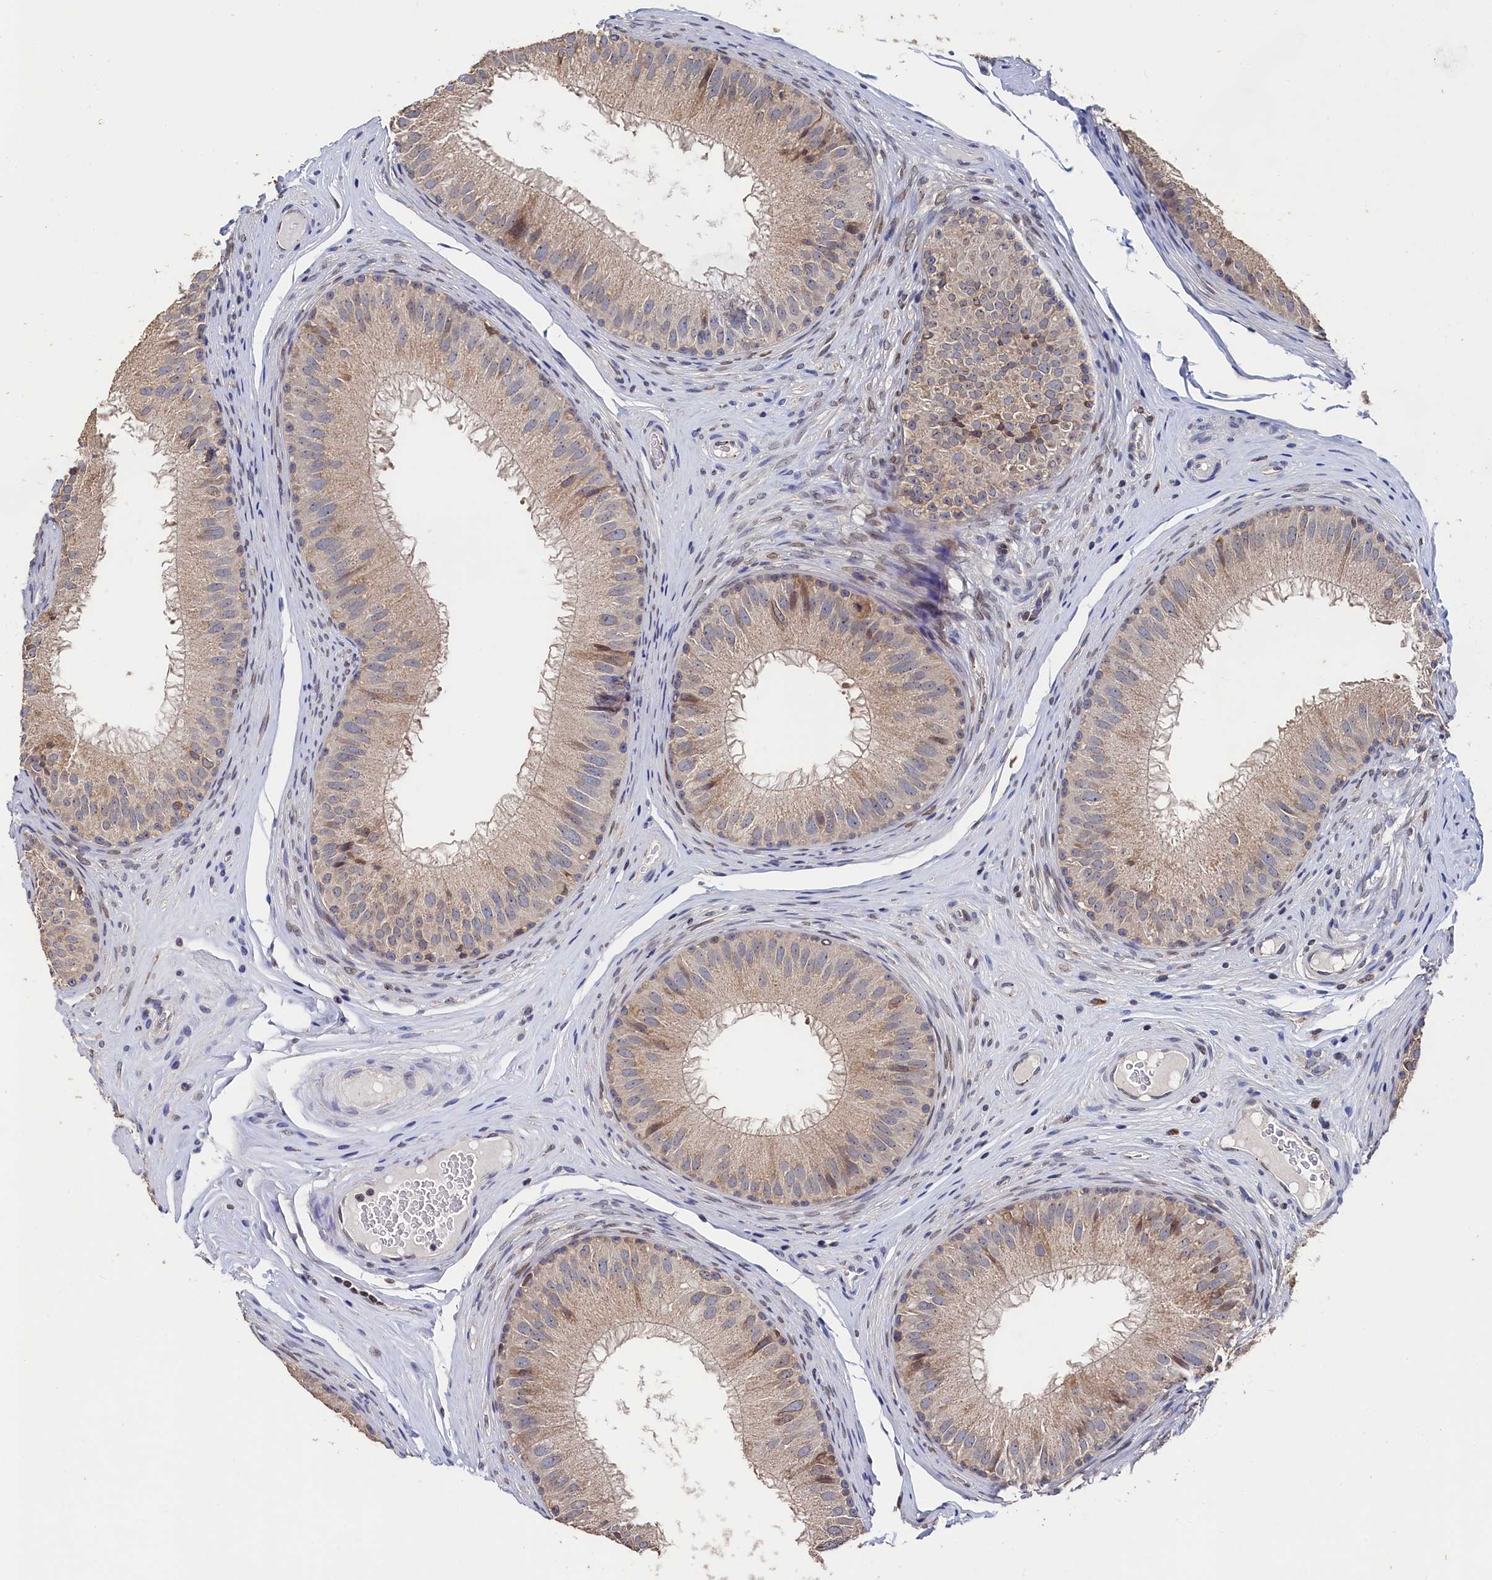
{"staining": {"intensity": "weak", "quantity": "25%-75%", "location": "cytoplasmic/membranous,nuclear"}, "tissue": "epididymis", "cell_type": "Glandular cells", "image_type": "normal", "snomed": [{"axis": "morphology", "description": "Normal tissue, NOS"}, {"axis": "topography", "description": "Epididymis"}], "caption": "Epididymis stained with IHC reveals weak cytoplasmic/membranous,nuclear expression in about 25%-75% of glandular cells.", "gene": "ANKEF1", "patient": {"sex": "male", "age": 32}}